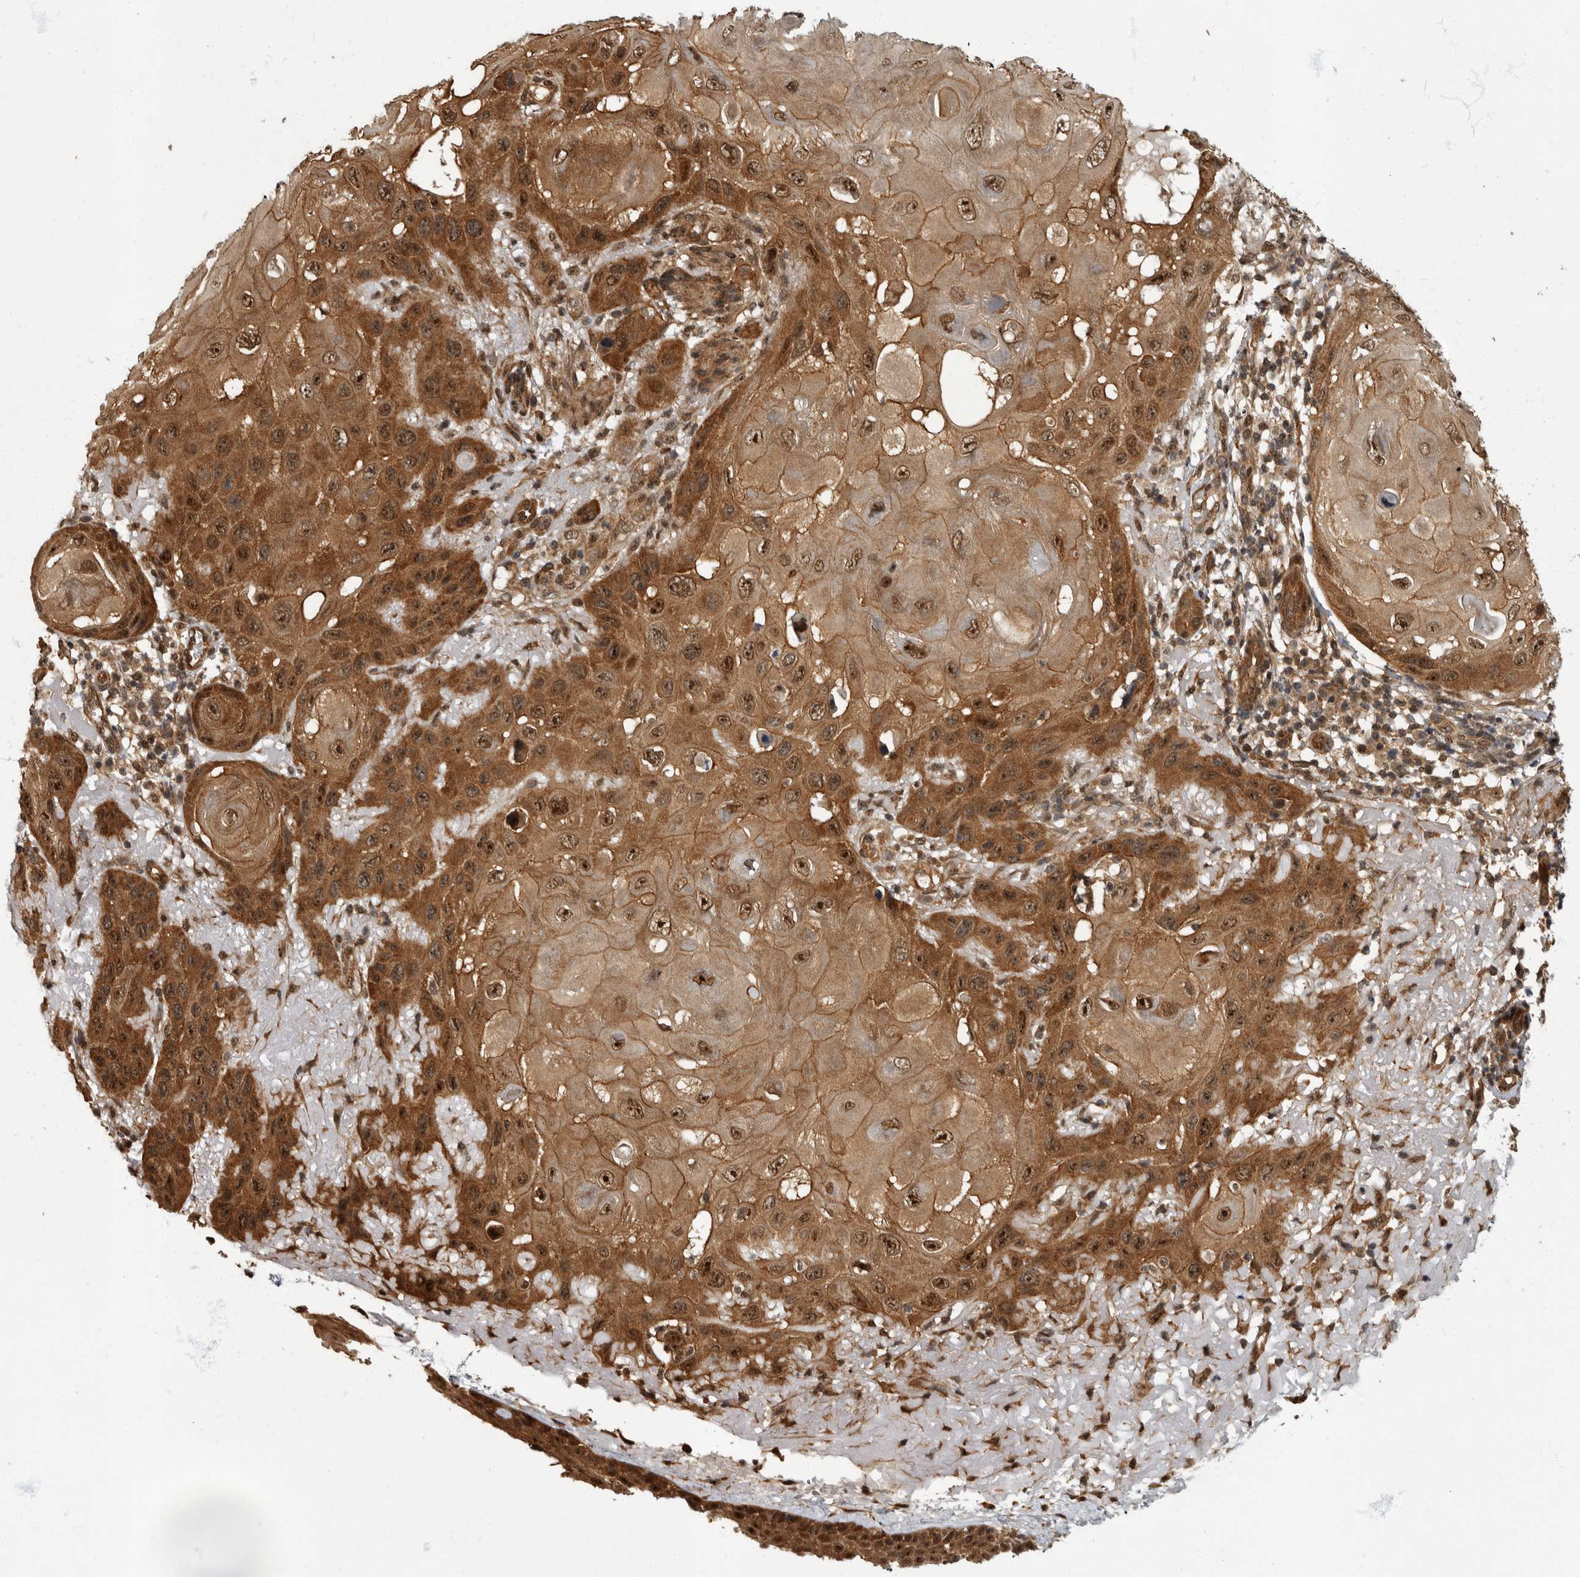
{"staining": {"intensity": "strong", "quantity": ">75%", "location": "cytoplasmic/membranous,nuclear"}, "tissue": "skin cancer", "cell_type": "Tumor cells", "image_type": "cancer", "snomed": [{"axis": "morphology", "description": "Normal tissue, NOS"}, {"axis": "morphology", "description": "Squamous cell carcinoma, NOS"}, {"axis": "topography", "description": "Skin"}], "caption": "Skin cancer stained for a protein reveals strong cytoplasmic/membranous and nuclear positivity in tumor cells.", "gene": "VPS50", "patient": {"sex": "female", "age": 96}}